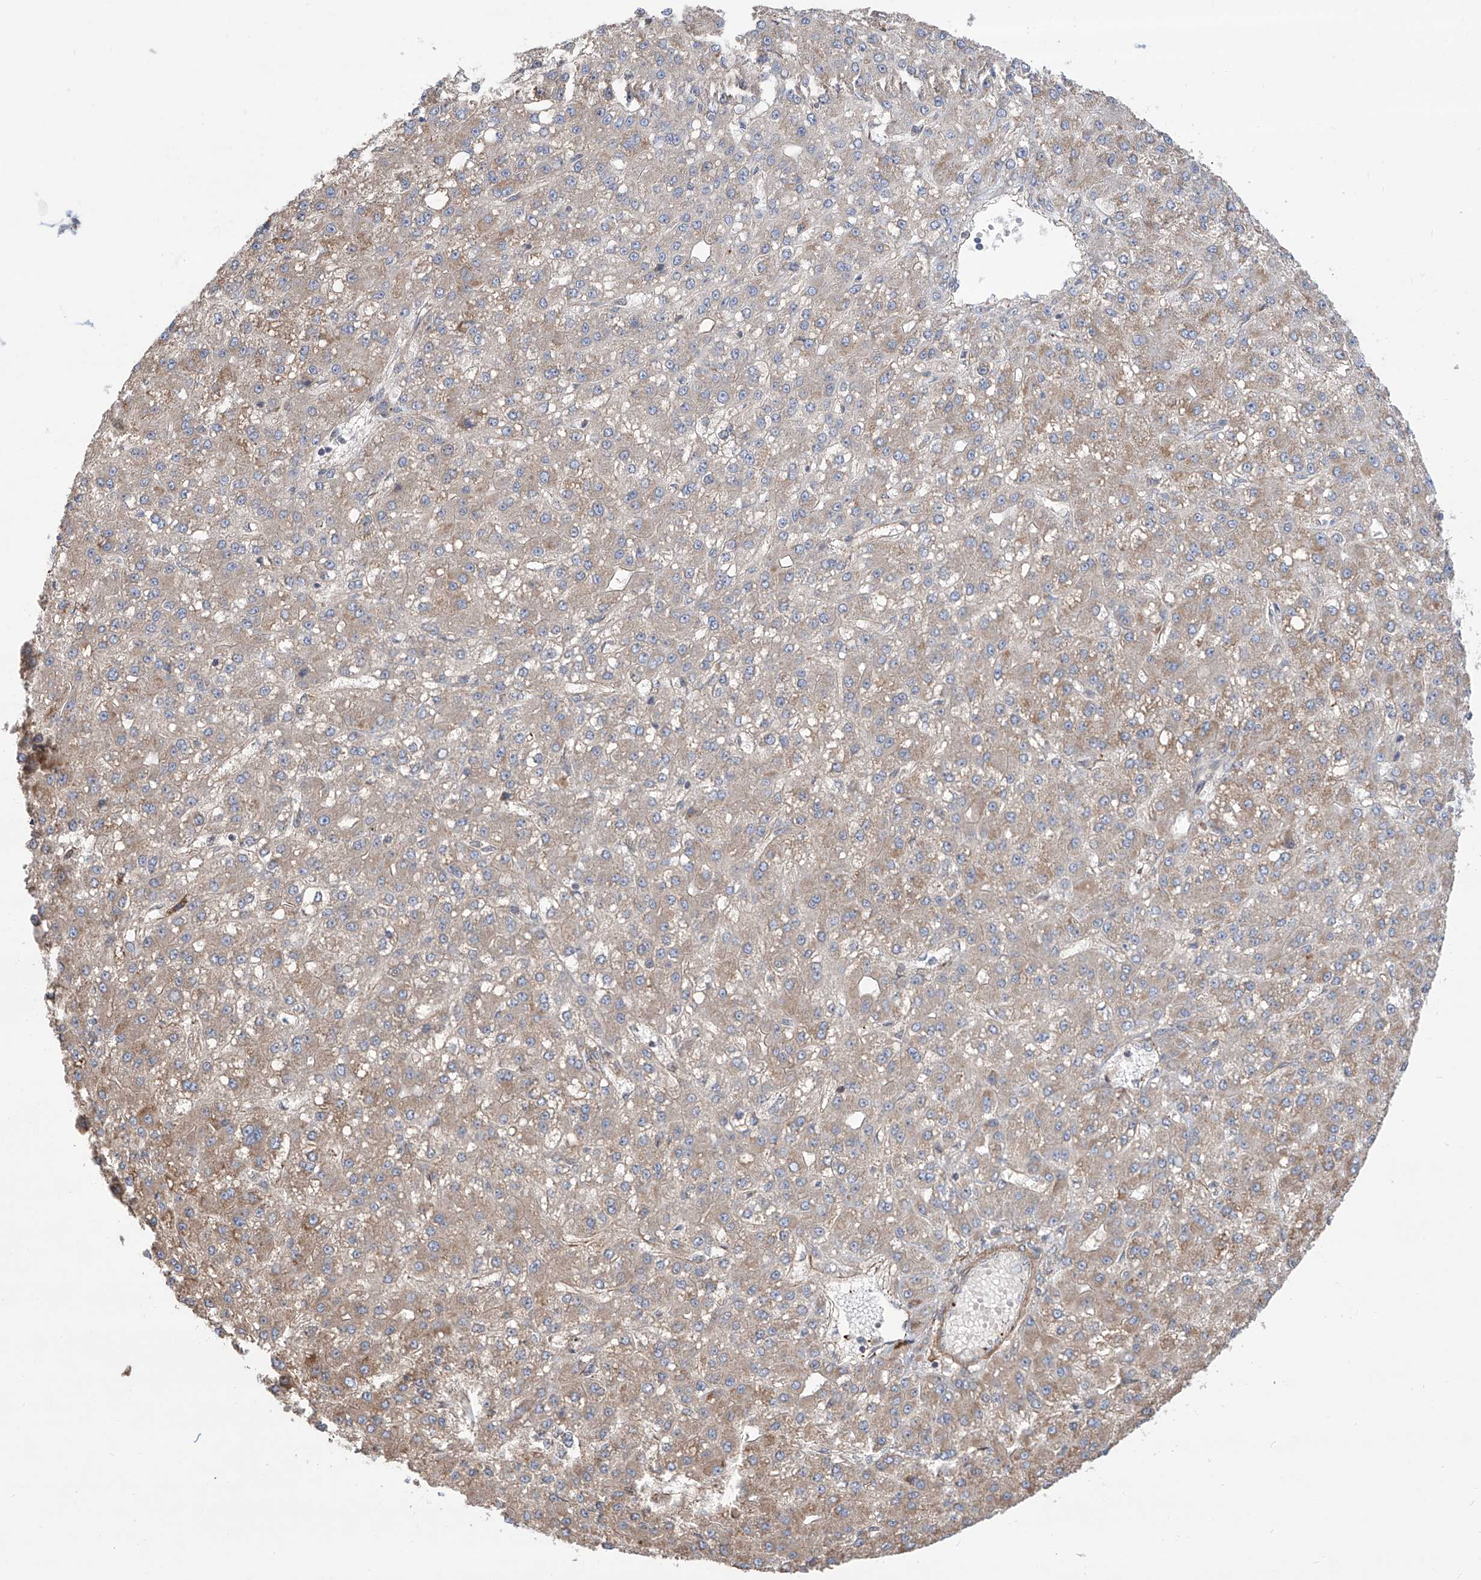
{"staining": {"intensity": "weak", "quantity": "25%-75%", "location": "cytoplasmic/membranous"}, "tissue": "liver cancer", "cell_type": "Tumor cells", "image_type": "cancer", "snomed": [{"axis": "morphology", "description": "Carcinoma, Hepatocellular, NOS"}, {"axis": "topography", "description": "Liver"}], "caption": "This is a micrograph of immunohistochemistry staining of liver cancer (hepatocellular carcinoma), which shows weak expression in the cytoplasmic/membranous of tumor cells.", "gene": "APAF1", "patient": {"sex": "male", "age": 67}}